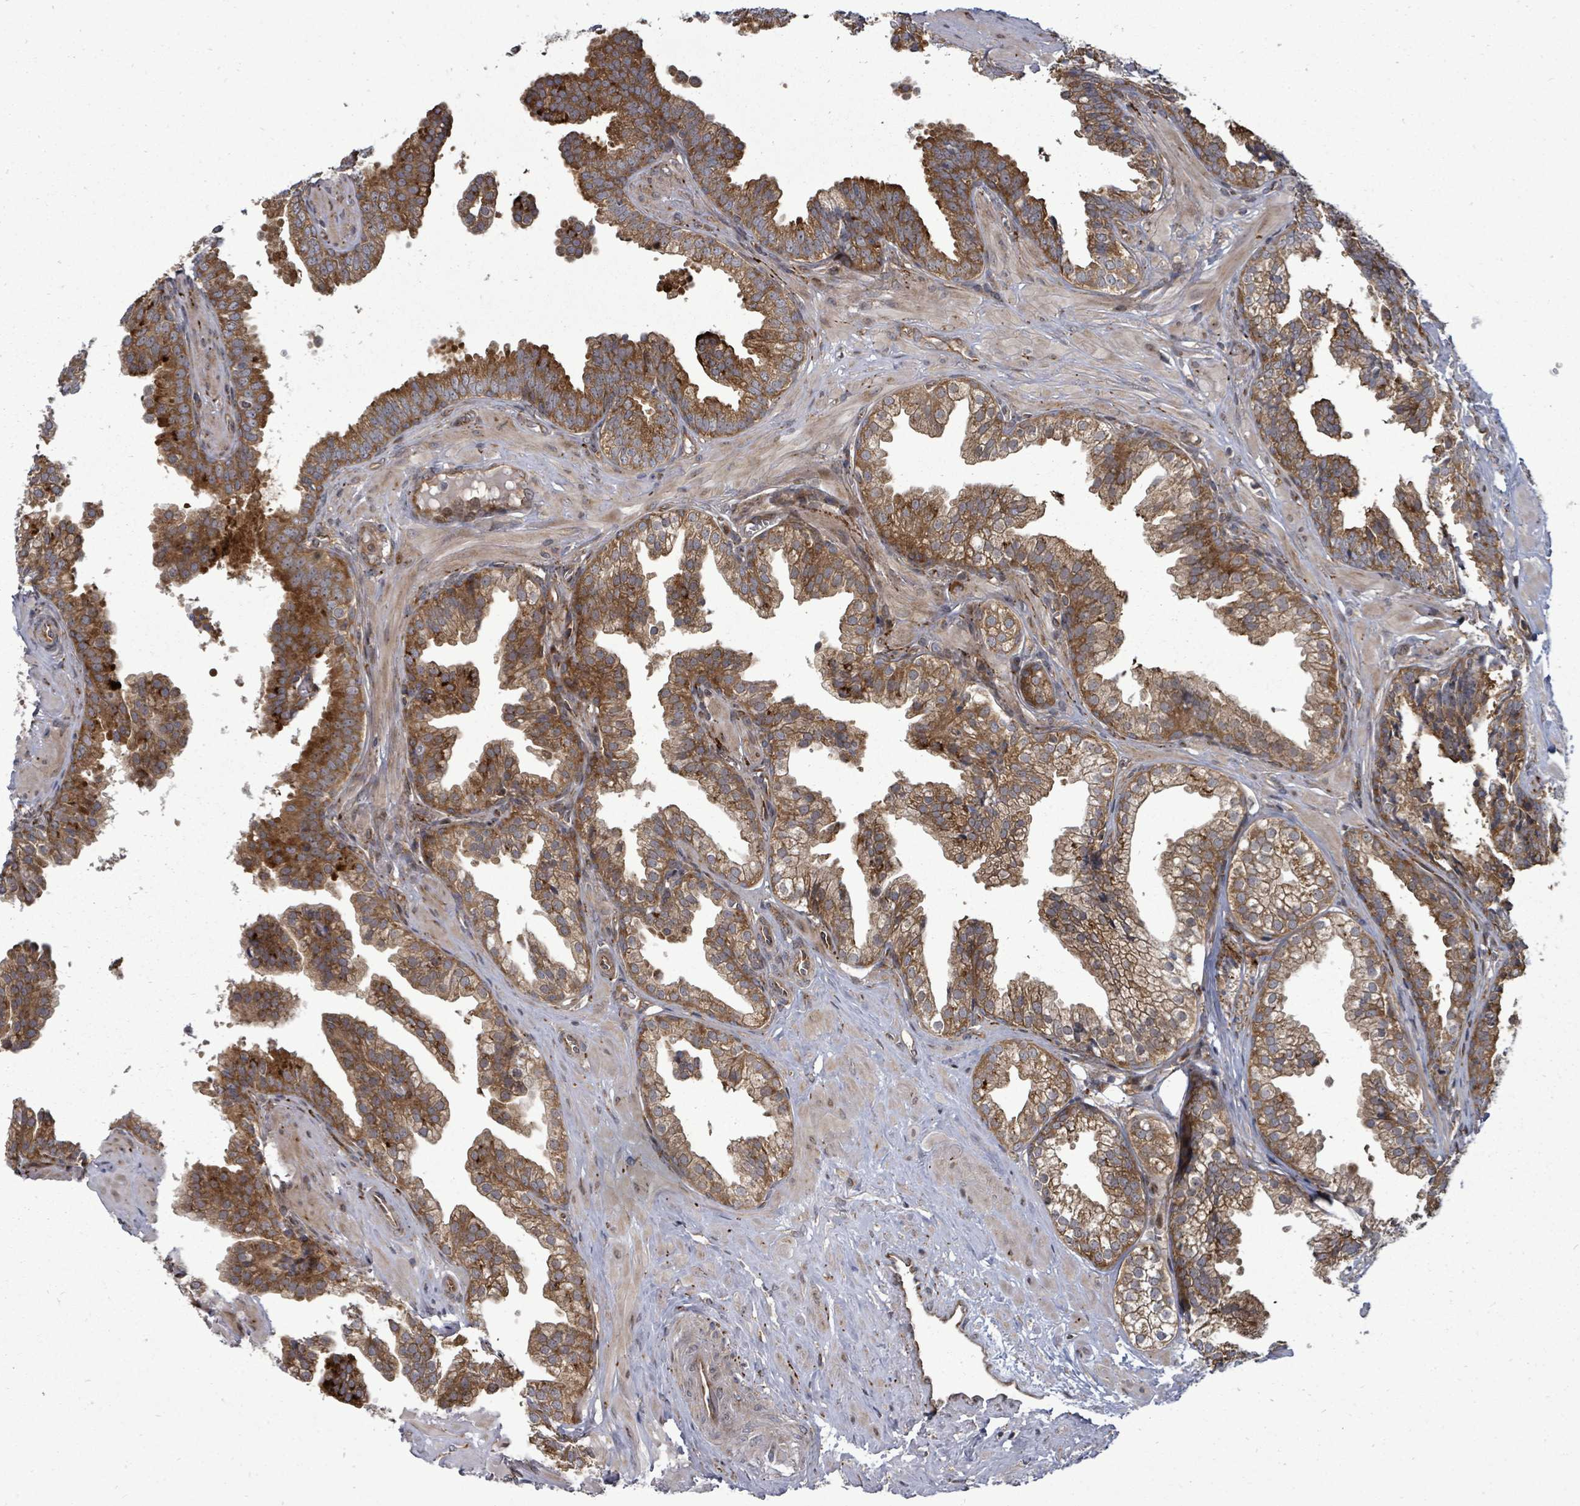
{"staining": {"intensity": "moderate", "quantity": ">75%", "location": "cytoplasmic/membranous"}, "tissue": "prostate", "cell_type": "Glandular cells", "image_type": "normal", "snomed": [{"axis": "morphology", "description": "Normal tissue, NOS"}, {"axis": "topography", "description": "Prostate"}, {"axis": "topography", "description": "Peripheral nerve tissue"}], "caption": "Protein analysis of benign prostate exhibits moderate cytoplasmic/membranous staining in approximately >75% of glandular cells. The protein is stained brown, and the nuclei are stained in blue (DAB (3,3'-diaminobenzidine) IHC with brightfield microscopy, high magnification).", "gene": "EIF3CL", "patient": {"sex": "male", "age": 55}}